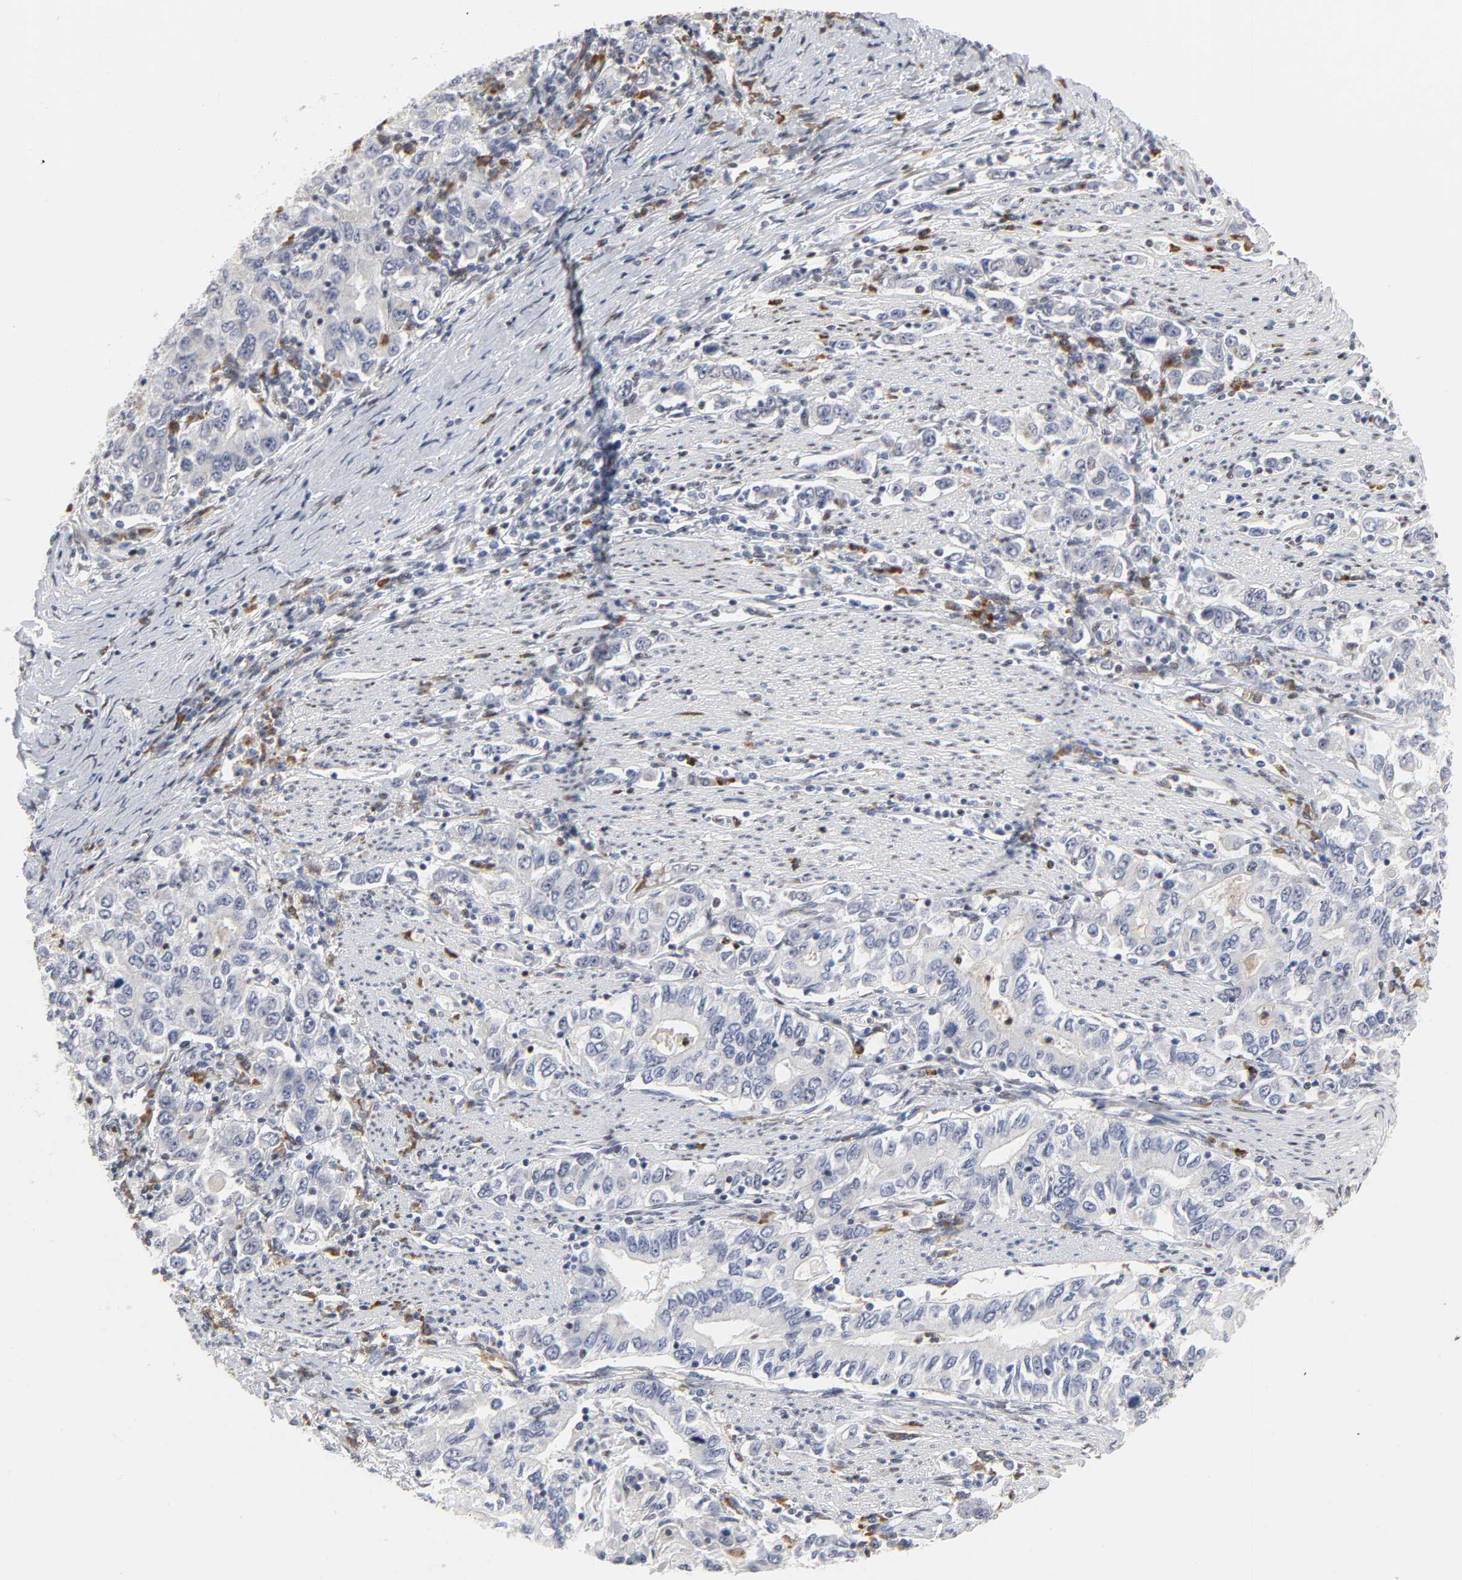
{"staining": {"intensity": "negative", "quantity": "none", "location": "none"}, "tissue": "stomach cancer", "cell_type": "Tumor cells", "image_type": "cancer", "snomed": [{"axis": "morphology", "description": "Adenocarcinoma, NOS"}, {"axis": "topography", "description": "Stomach, lower"}], "caption": "Immunohistochemical staining of stomach cancer (adenocarcinoma) reveals no significant staining in tumor cells.", "gene": "CREBBP", "patient": {"sex": "female", "age": 72}}